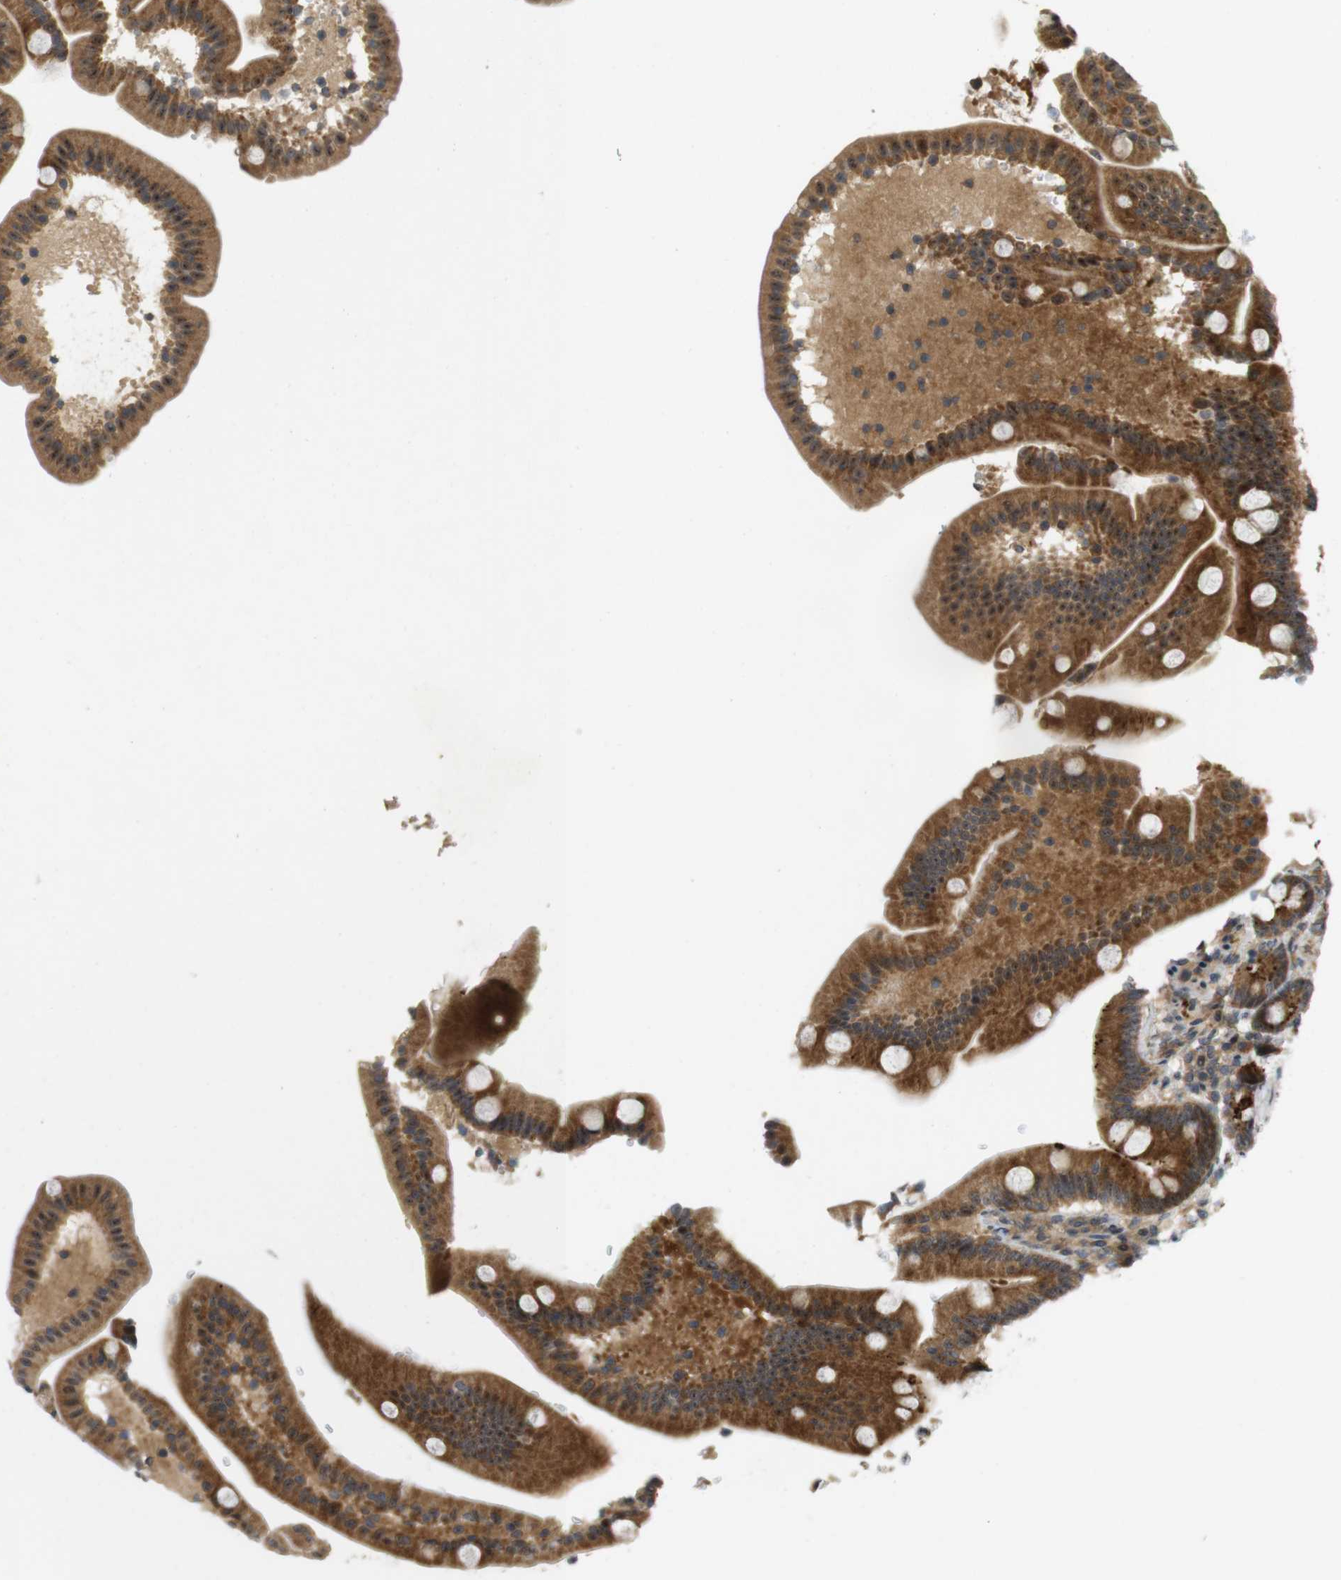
{"staining": {"intensity": "strong", "quantity": ">75%", "location": "cytoplasmic/membranous,nuclear"}, "tissue": "duodenum", "cell_type": "Glandular cells", "image_type": "normal", "snomed": [{"axis": "morphology", "description": "Normal tissue, NOS"}, {"axis": "topography", "description": "Duodenum"}], "caption": "An image of human duodenum stained for a protein displays strong cytoplasmic/membranous,nuclear brown staining in glandular cells. The staining was performed using DAB, with brown indicating positive protein expression. Nuclei are stained blue with hematoxylin.", "gene": "TMX3", "patient": {"sex": "male", "age": 54}}